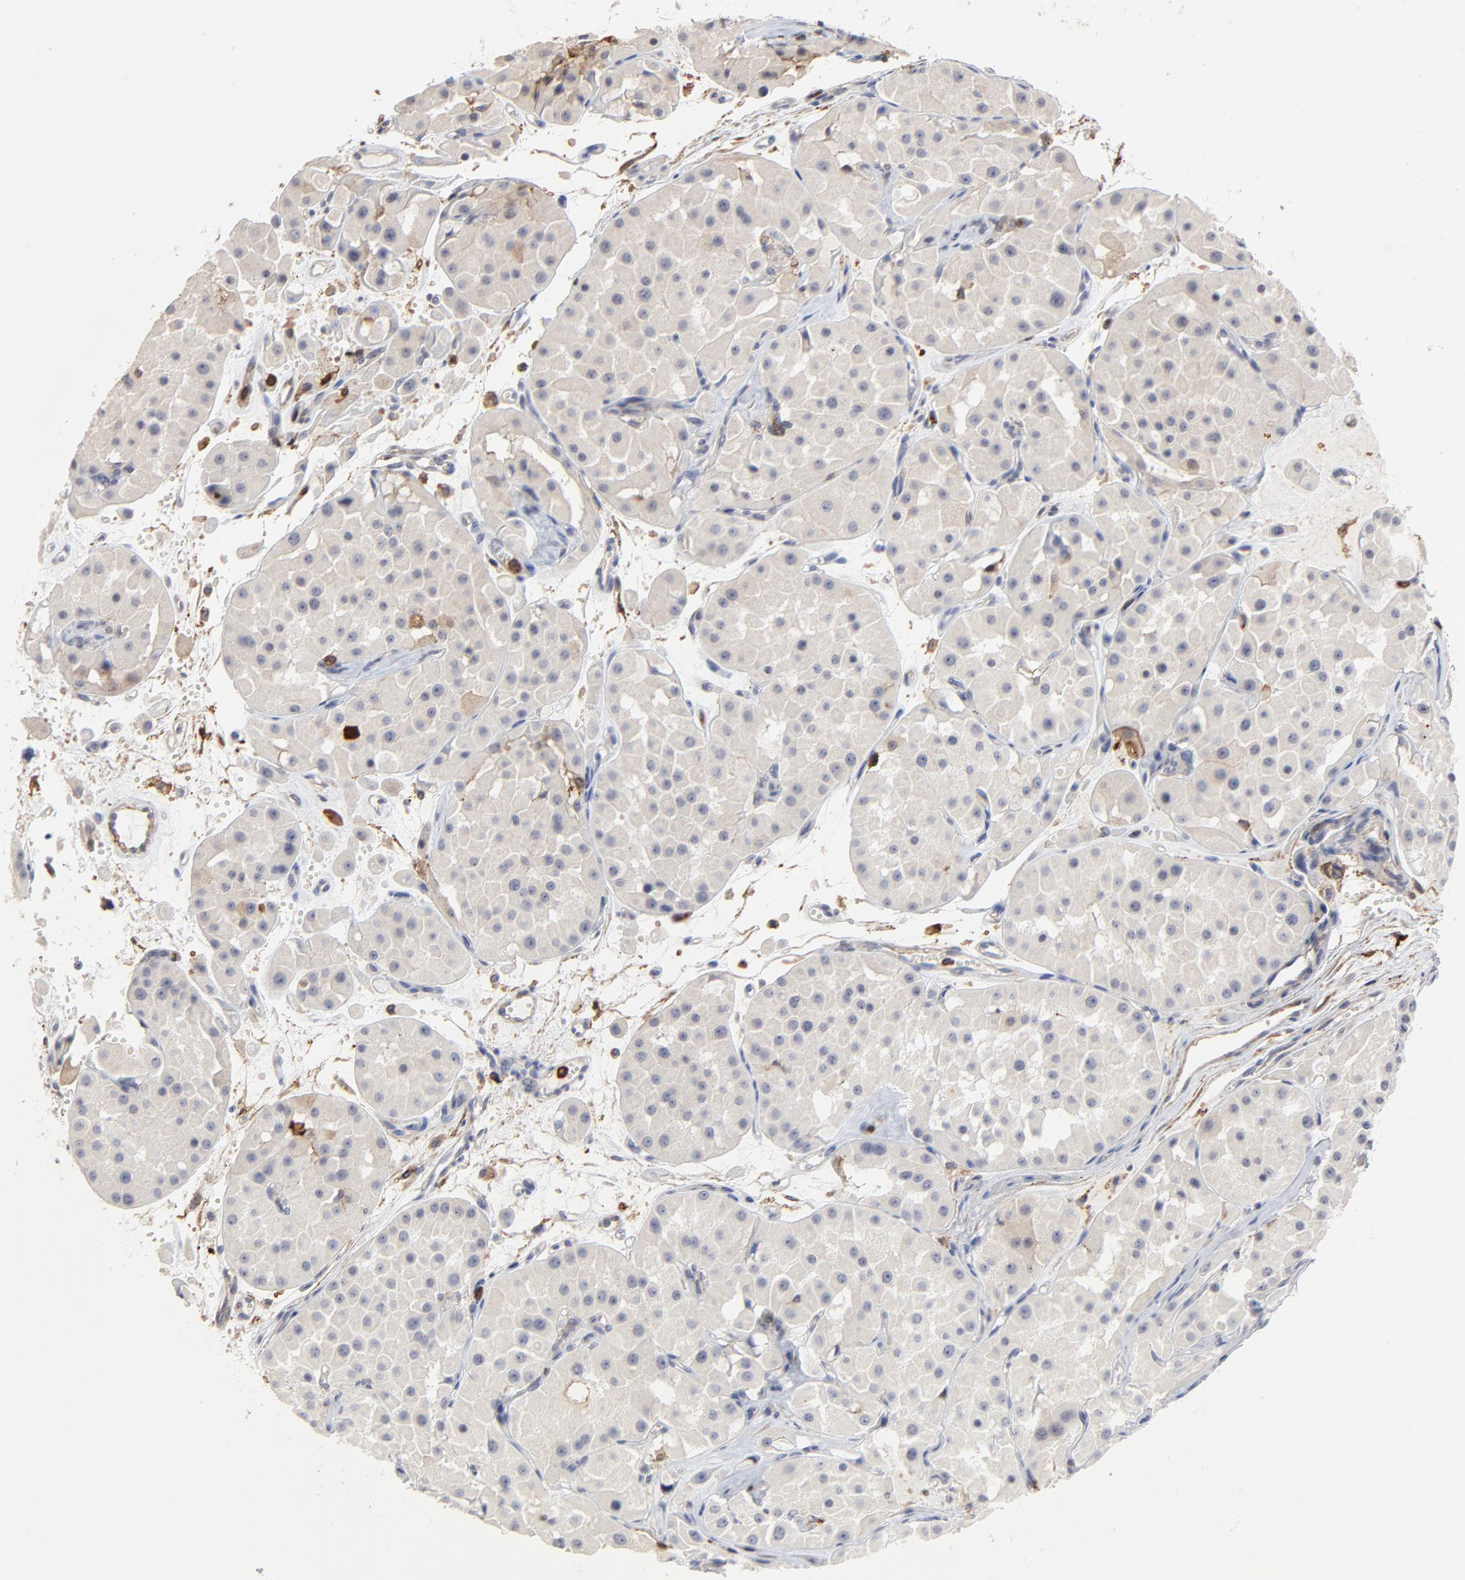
{"staining": {"intensity": "negative", "quantity": "none", "location": "none"}, "tissue": "renal cancer", "cell_type": "Tumor cells", "image_type": "cancer", "snomed": [{"axis": "morphology", "description": "Adenocarcinoma, uncertain malignant potential"}, {"axis": "topography", "description": "Kidney"}], "caption": "Immunohistochemistry image of human adenocarcinoma,  uncertain malignant potential (renal) stained for a protein (brown), which shows no expression in tumor cells.", "gene": "SLC6A14", "patient": {"sex": "male", "age": 63}}